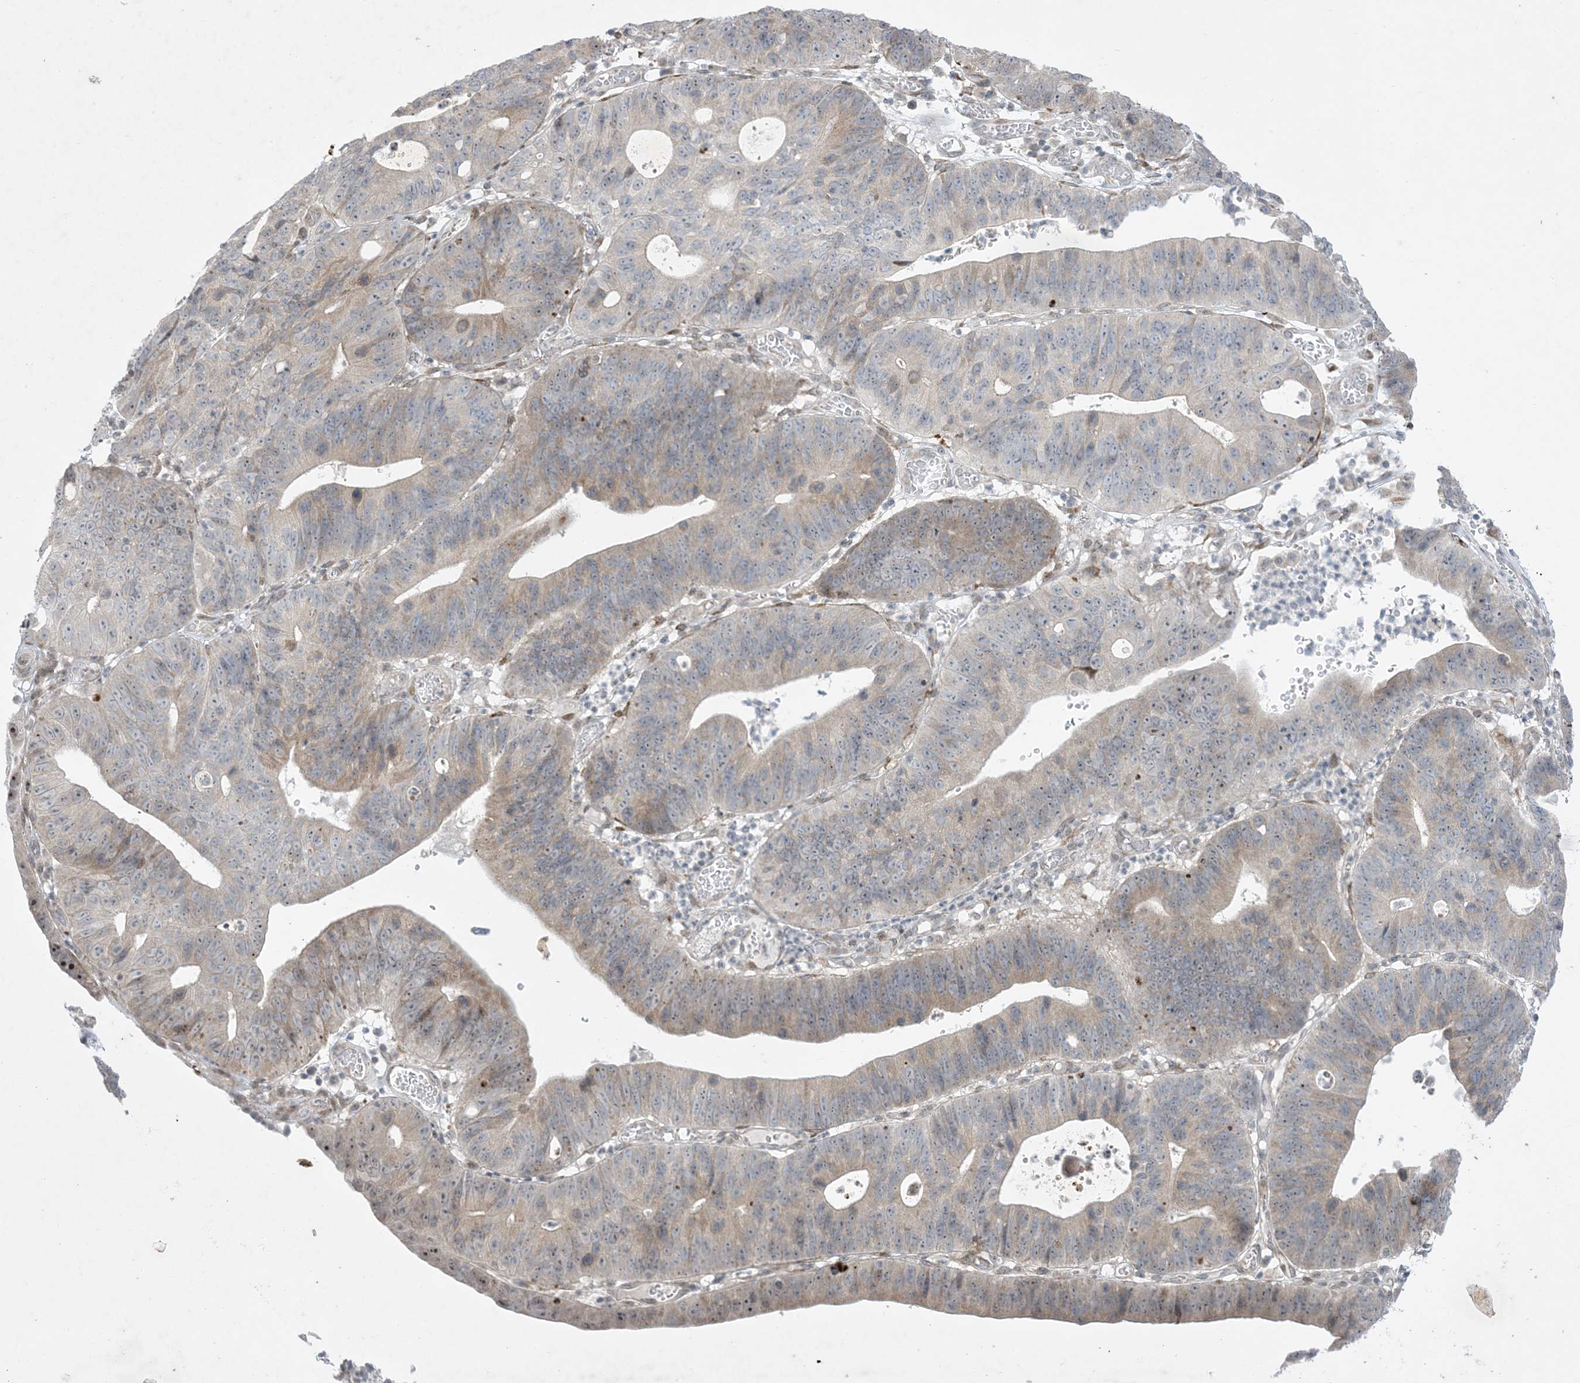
{"staining": {"intensity": "weak", "quantity": "<25%", "location": "cytoplasmic/membranous,nuclear"}, "tissue": "stomach cancer", "cell_type": "Tumor cells", "image_type": "cancer", "snomed": [{"axis": "morphology", "description": "Adenocarcinoma, NOS"}, {"axis": "topography", "description": "Stomach"}], "caption": "This is a histopathology image of immunohistochemistry staining of stomach adenocarcinoma, which shows no expression in tumor cells.", "gene": "SOGA3", "patient": {"sex": "male", "age": 59}}